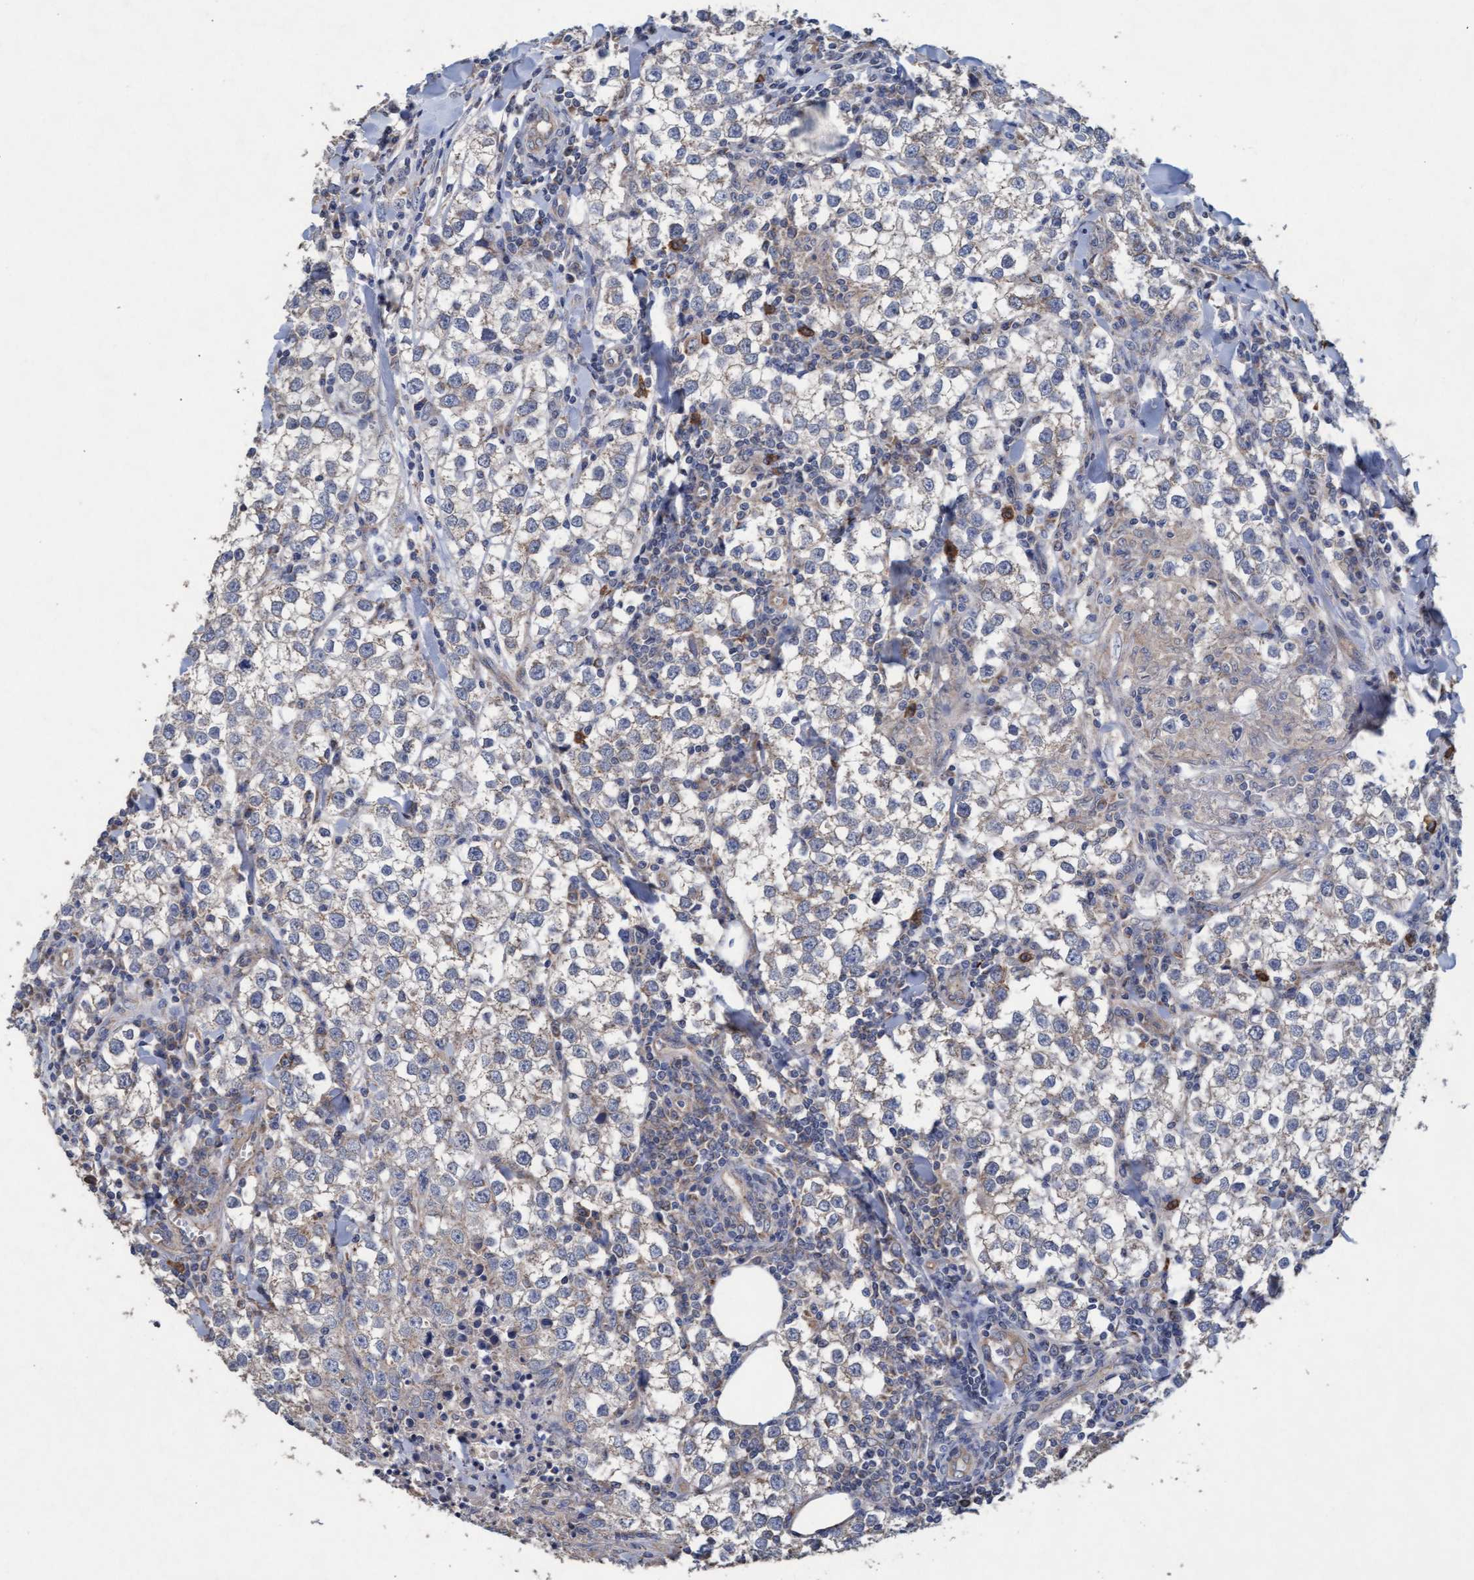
{"staining": {"intensity": "negative", "quantity": "none", "location": "none"}, "tissue": "testis cancer", "cell_type": "Tumor cells", "image_type": "cancer", "snomed": [{"axis": "morphology", "description": "Seminoma, NOS"}, {"axis": "morphology", "description": "Carcinoma, Embryonal, NOS"}, {"axis": "topography", "description": "Testis"}], "caption": "A micrograph of testis cancer stained for a protein exhibits no brown staining in tumor cells.", "gene": "MRPL38", "patient": {"sex": "male", "age": 36}}